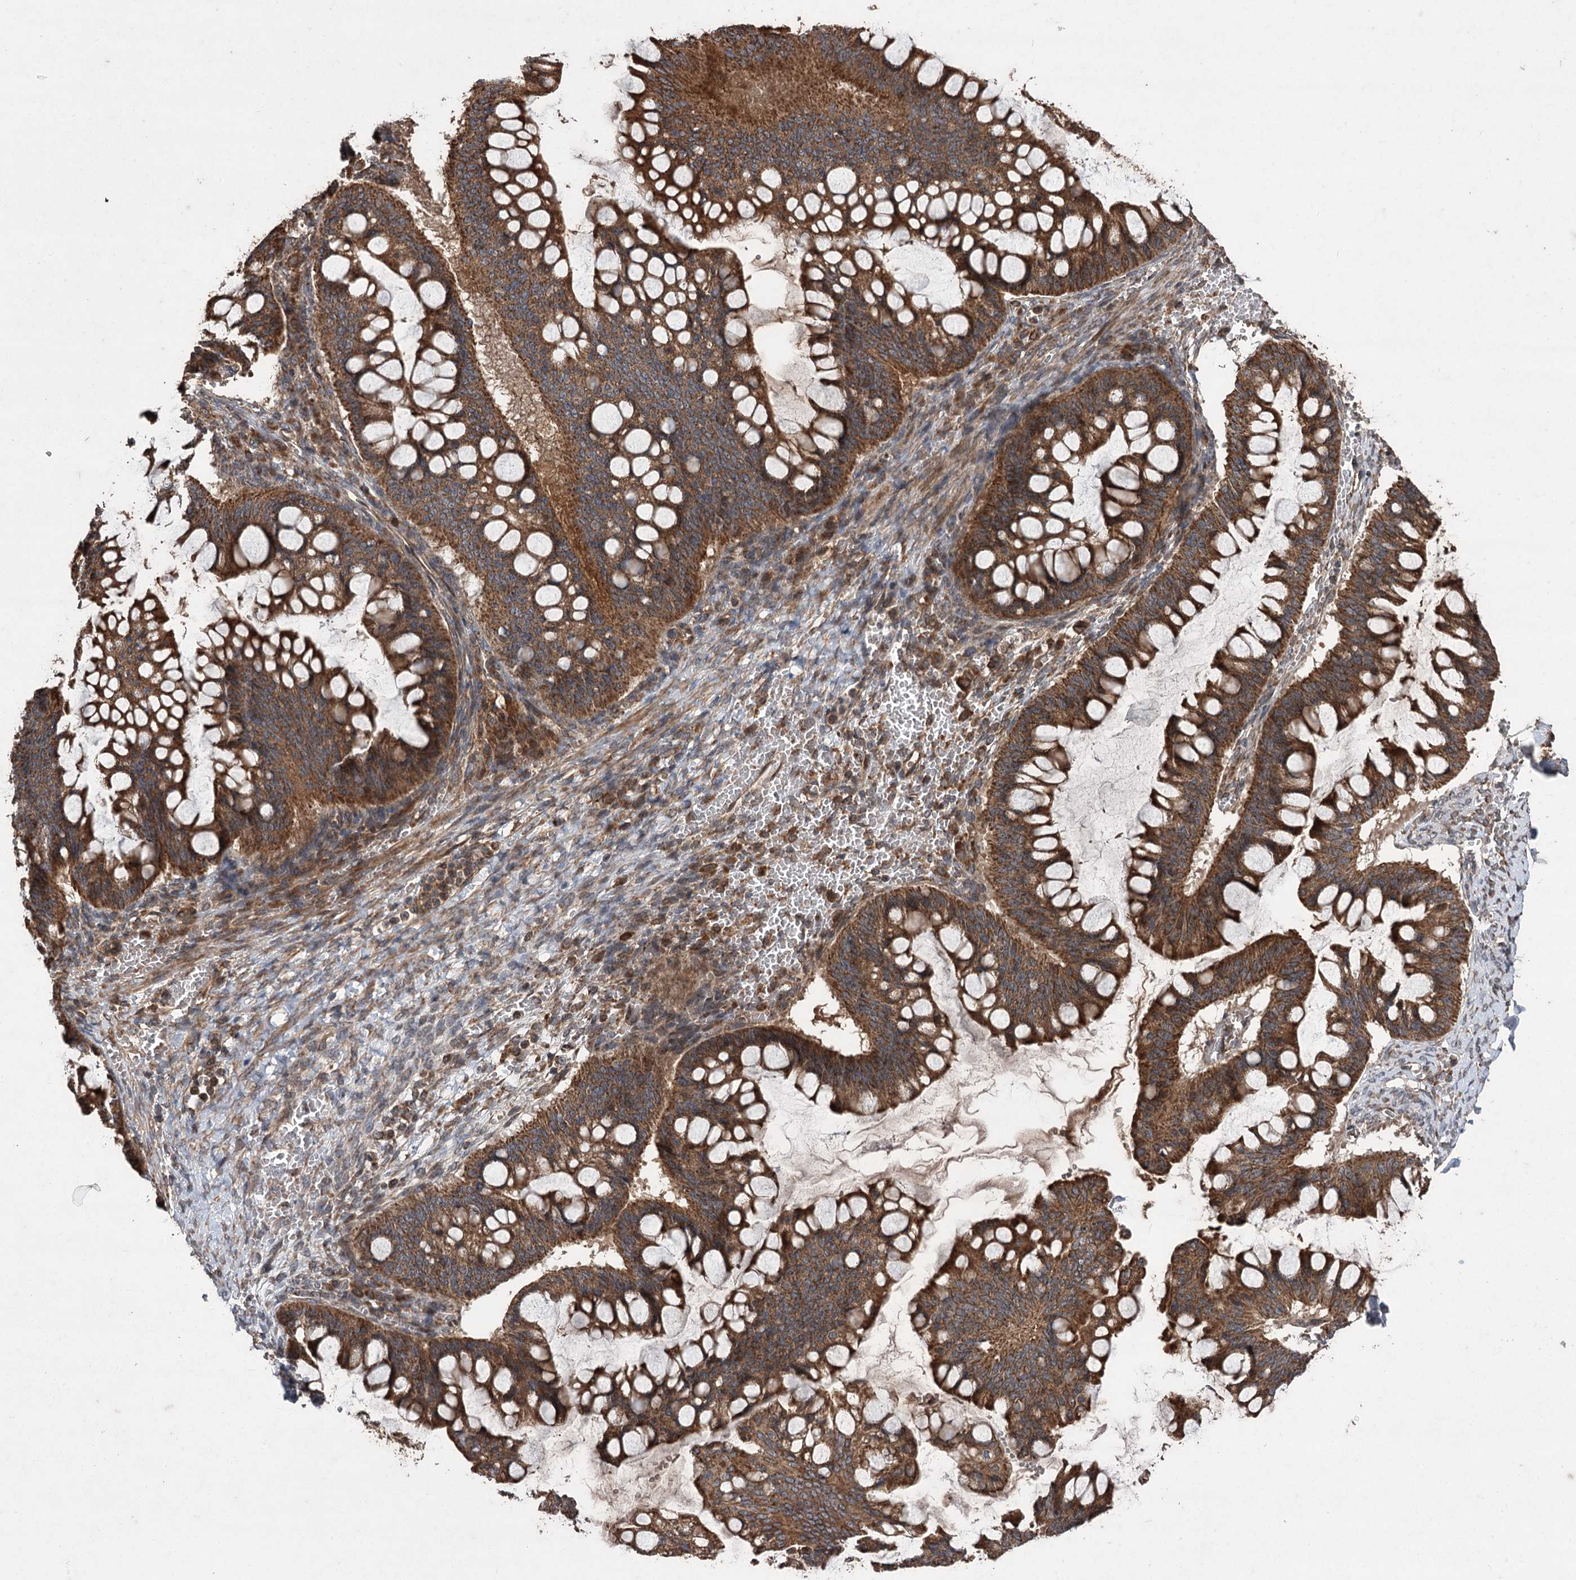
{"staining": {"intensity": "strong", "quantity": ">75%", "location": "cytoplasmic/membranous"}, "tissue": "ovarian cancer", "cell_type": "Tumor cells", "image_type": "cancer", "snomed": [{"axis": "morphology", "description": "Cystadenocarcinoma, mucinous, NOS"}, {"axis": "topography", "description": "Ovary"}], "caption": "A photomicrograph of ovarian cancer (mucinous cystadenocarcinoma) stained for a protein displays strong cytoplasmic/membranous brown staining in tumor cells. (Stains: DAB (3,3'-diaminobenzidine) in brown, nuclei in blue, Microscopy: brightfield microscopy at high magnification).", "gene": "RASSF3", "patient": {"sex": "female", "age": 73}}